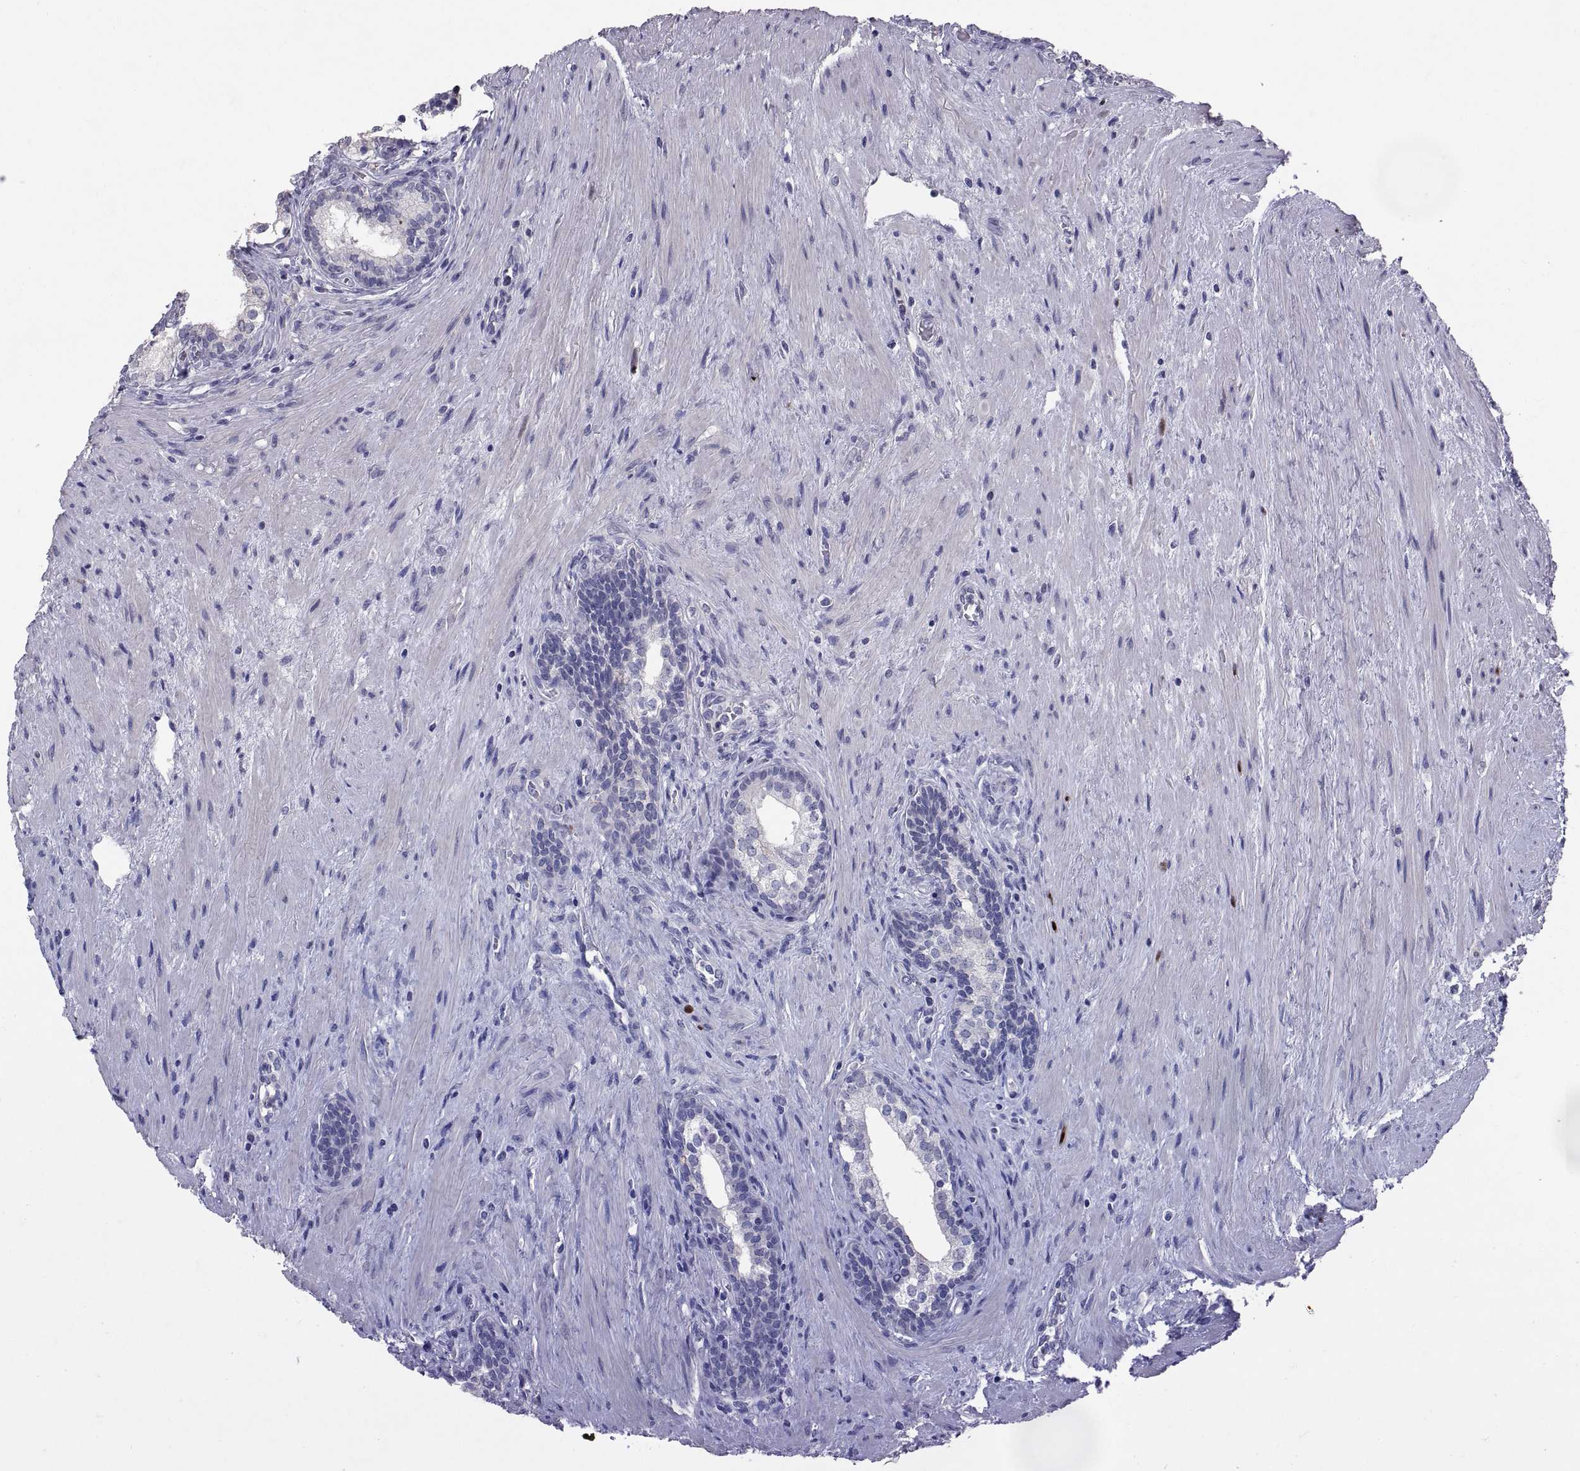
{"staining": {"intensity": "negative", "quantity": "none", "location": "none"}, "tissue": "prostate cancer", "cell_type": "Tumor cells", "image_type": "cancer", "snomed": [{"axis": "morphology", "description": "Adenocarcinoma, NOS"}, {"axis": "morphology", "description": "Adenocarcinoma, High grade"}, {"axis": "topography", "description": "Prostate"}], "caption": "The micrograph shows no staining of tumor cells in adenocarcinoma (prostate).", "gene": "PTN", "patient": {"sex": "male", "age": 61}}